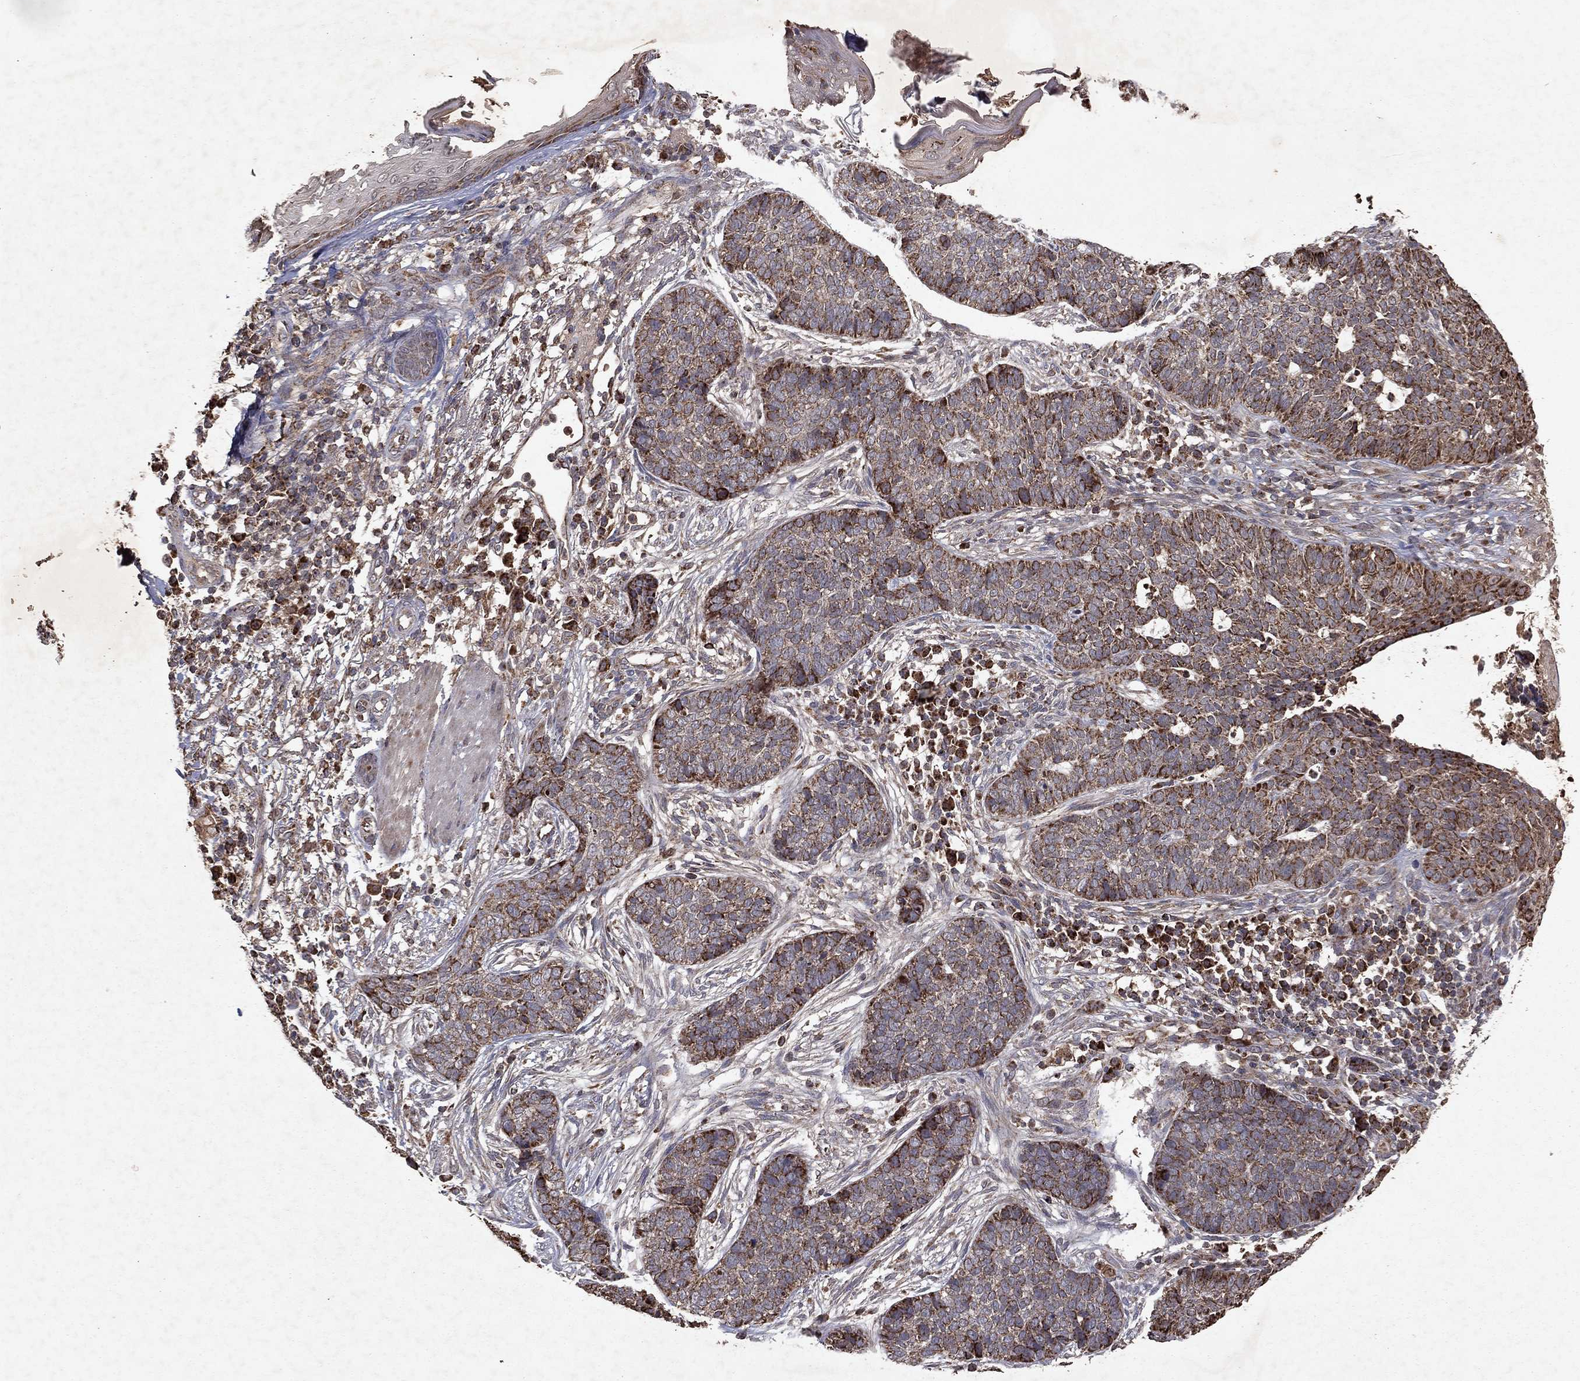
{"staining": {"intensity": "strong", "quantity": "<25%", "location": "cytoplasmic/membranous"}, "tissue": "skin cancer", "cell_type": "Tumor cells", "image_type": "cancer", "snomed": [{"axis": "morphology", "description": "Squamous cell carcinoma, NOS"}, {"axis": "topography", "description": "Skin"}], "caption": "Protein staining of skin squamous cell carcinoma tissue shows strong cytoplasmic/membranous staining in about <25% of tumor cells.", "gene": "PYROXD2", "patient": {"sex": "male", "age": 88}}